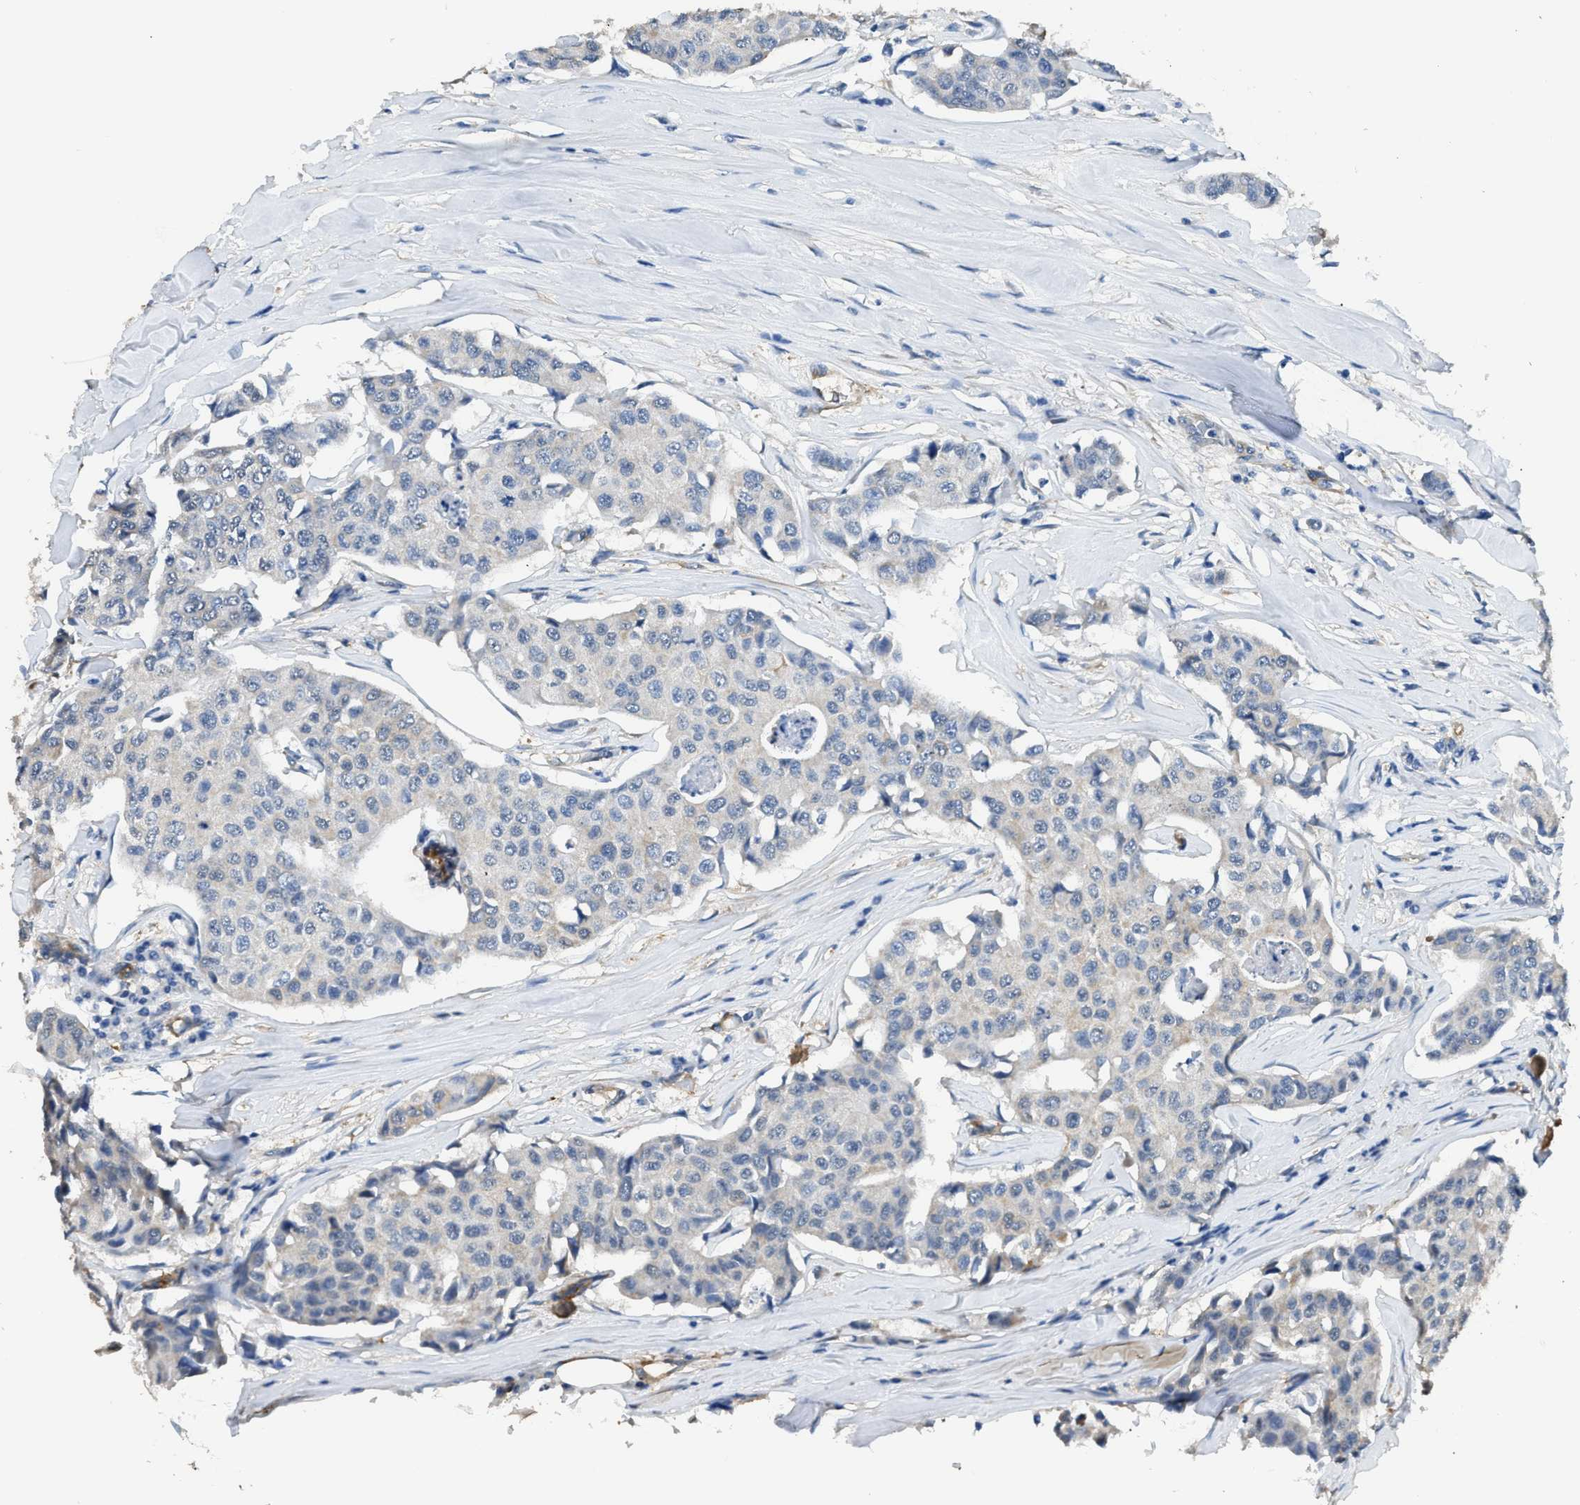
{"staining": {"intensity": "negative", "quantity": "none", "location": "none"}, "tissue": "breast cancer", "cell_type": "Tumor cells", "image_type": "cancer", "snomed": [{"axis": "morphology", "description": "Duct carcinoma"}, {"axis": "topography", "description": "Breast"}], "caption": "The micrograph demonstrates no significant positivity in tumor cells of breast cancer.", "gene": "ZSWIM5", "patient": {"sex": "female", "age": 80}}